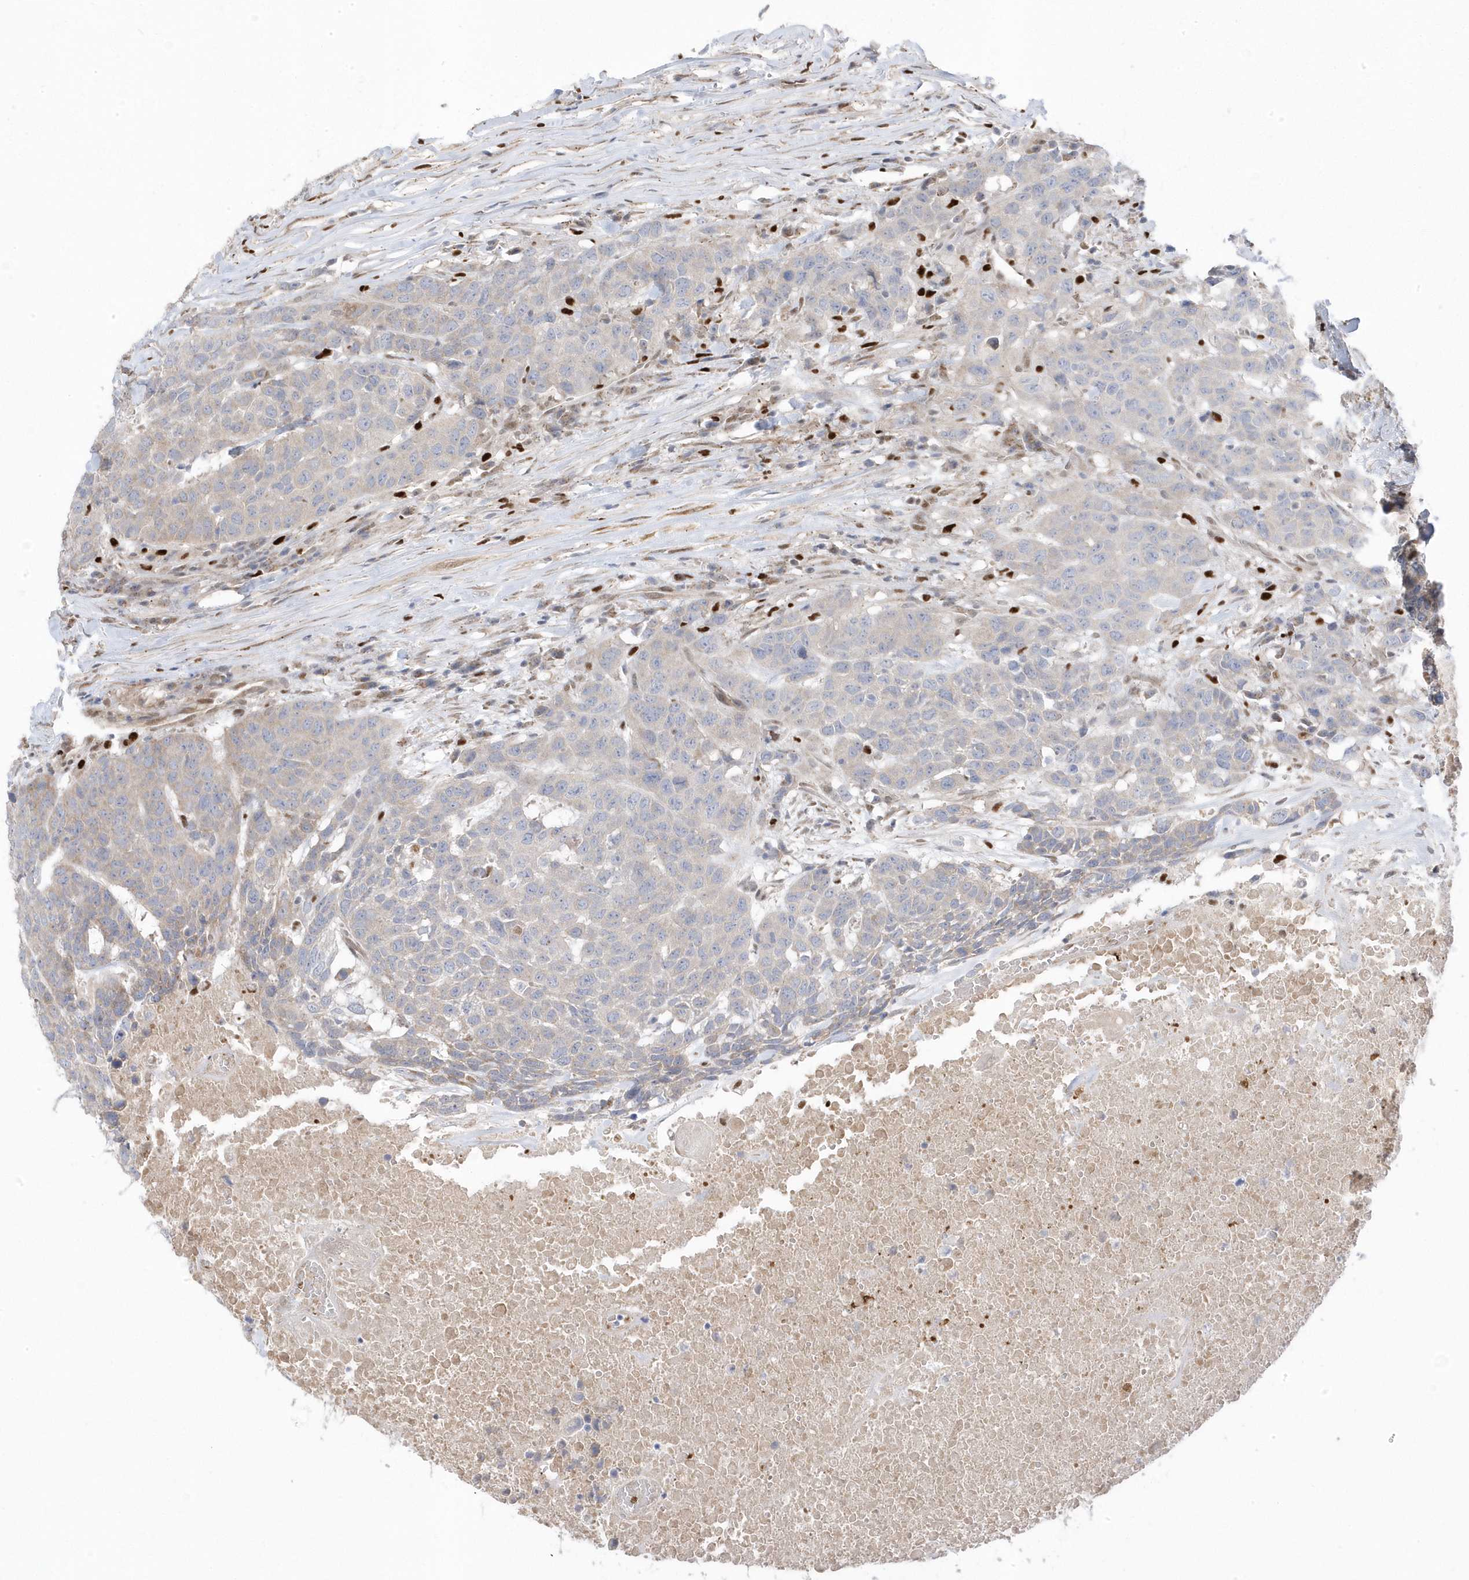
{"staining": {"intensity": "negative", "quantity": "none", "location": "none"}, "tissue": "head and neck cancer", "cell_type": "Tumor cells", "image_type": "cancer", "snomed": [{"axis": "morphology", "description": "Squamous cell carcinoma, NOS"}, {"axis": "topography", "description": "Head-Neck"}], "caption": "Immunohistochemistry (IHC) micrograph of neoplastic tissue: human head and neck cancer (squamous cell carcinoma) stained with DAB (3,3'-diaminobenzidine) displays no significant protein positivity in tumor cells.", "gene": "GTPBP6", "patient": {"sex": "male", "age": 66}}